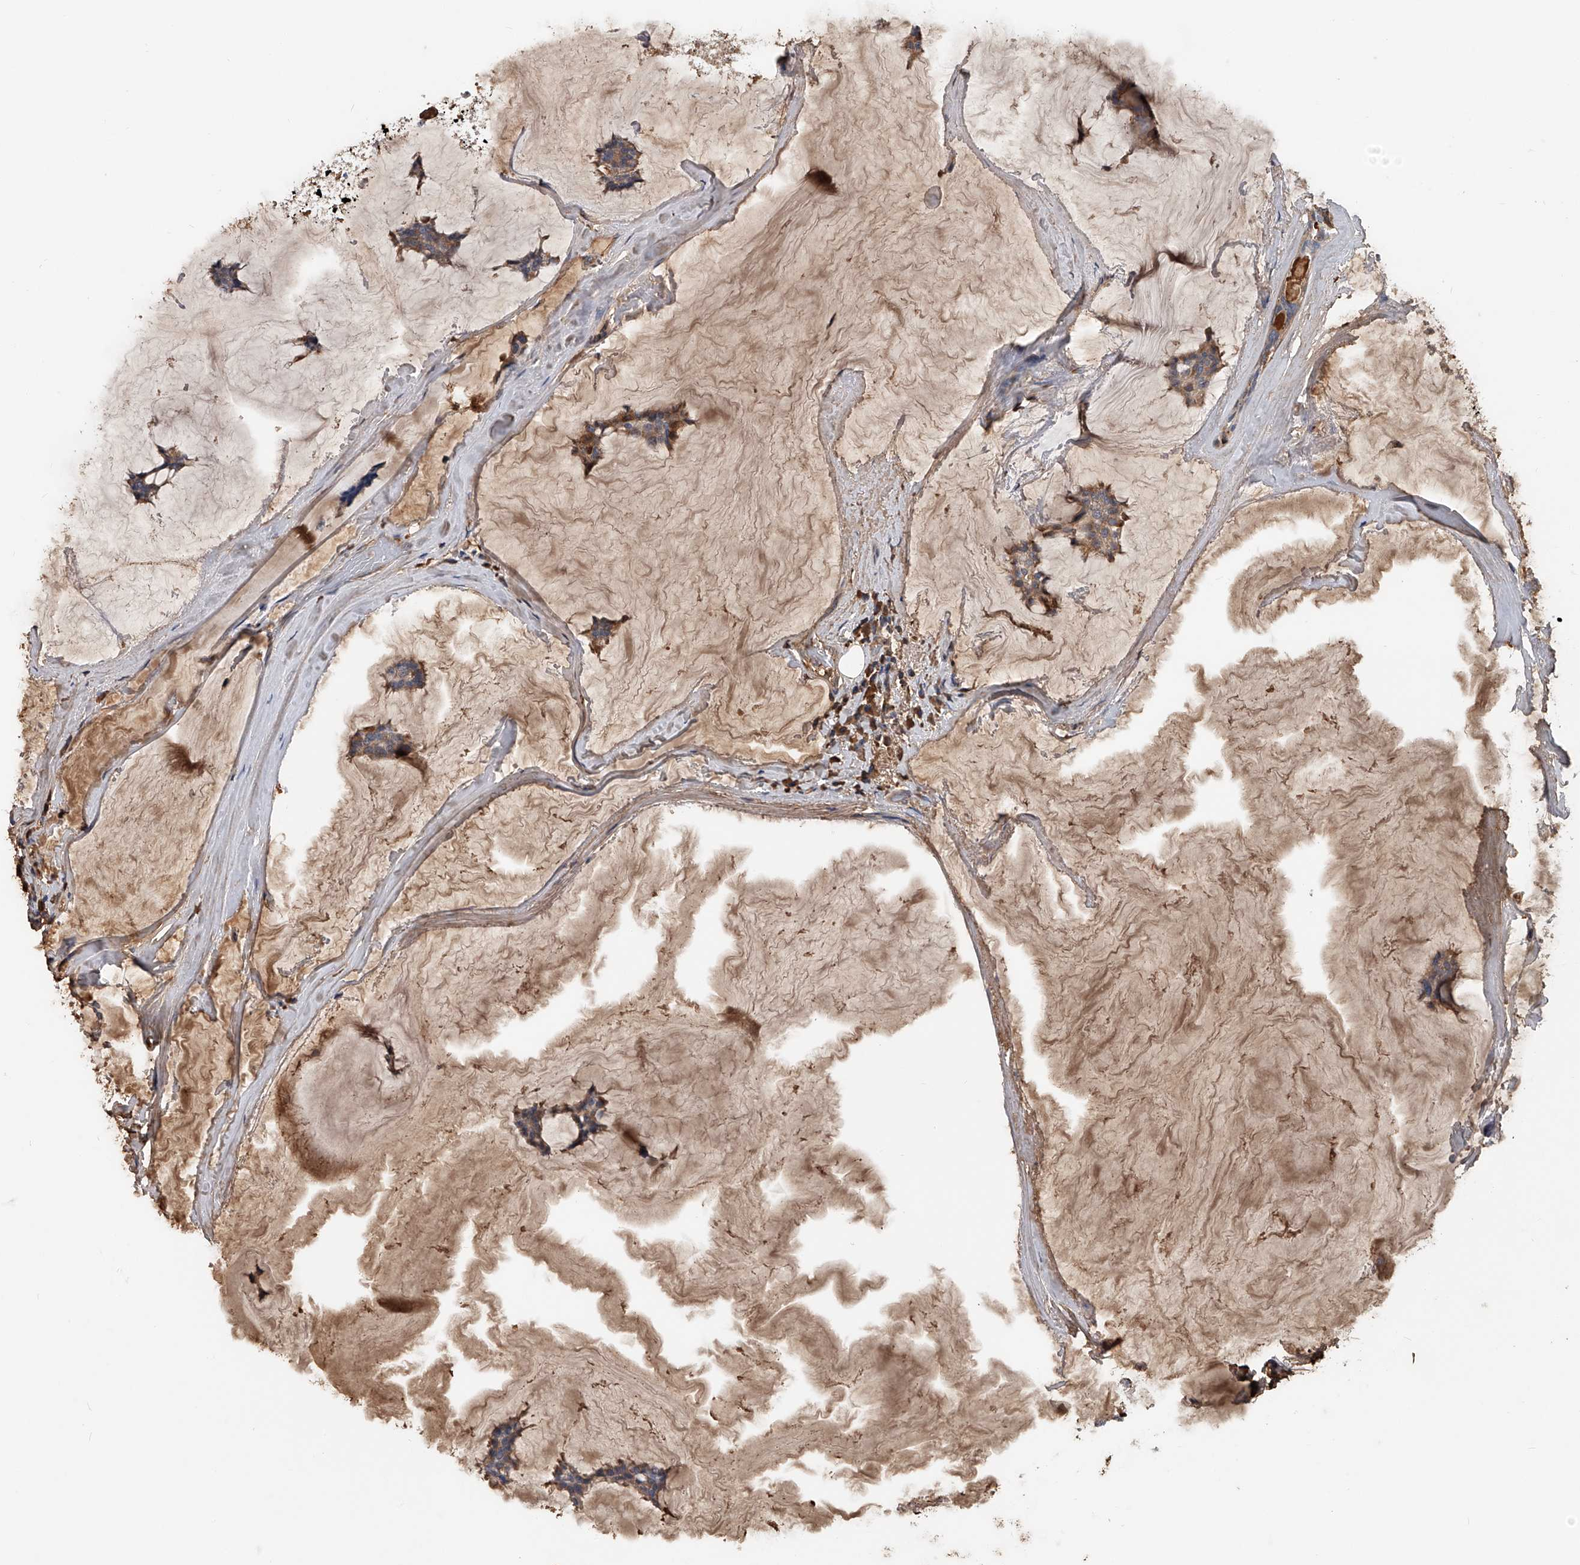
{"staining": {"intensity": "moderate", "quantity": ">75%", "location": "cytoplasmic/membranous"}, "tissue": "breast cancer", "cell_type": "Tumor cells", "image_type": "cancer", "snomed": [{"axis": "morphology", "description": "Duct carcinoma"}, {"axis": "topography", "description": "Breast"}], "caption": "Intraductal carcinoma (breast) stained for a protein exhibits moderate cytoplasmic/membranous positivity in tumor cells.", "gene": "ZNF25", "patient": {"sex": "female", "age": 93}}